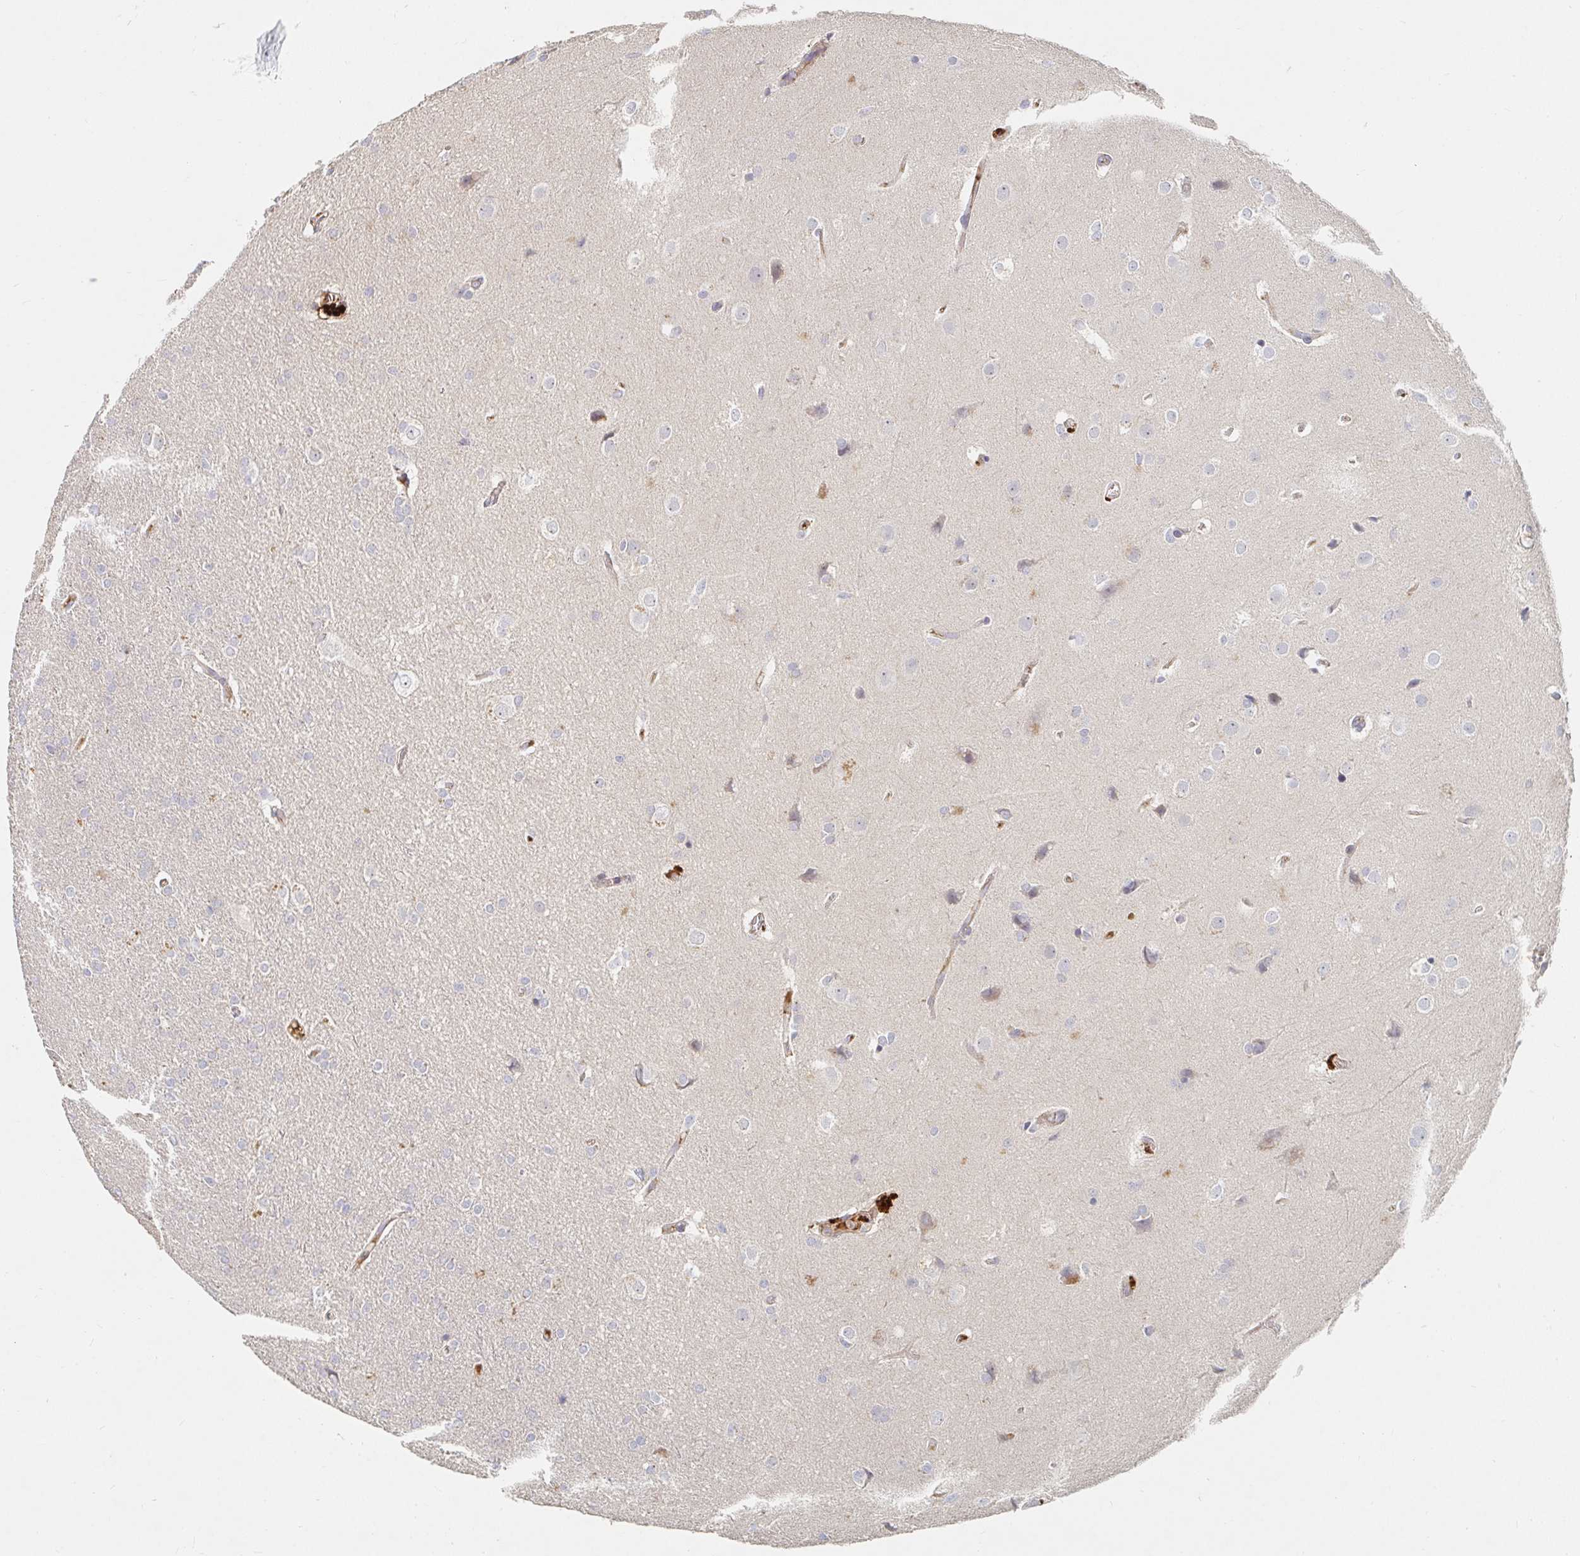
{"staining": {"intensity": "negative", "quantity": "none", "location": "none"}, "tissue": "glioma", "cell_type": "Tumor cells", "image_type": "cancer", "snomed": [{"axis": "morphology", "description": "Glioma, malignant, Low grade"}, {"axis": "topography", "description": "Brain"}], "caption": "Protein analysis of malignant glioma (low-grade) exhibits no significant staining in tumor cells.", "gene": "NME9", "patient": {"sex": "female", "age": 32}}